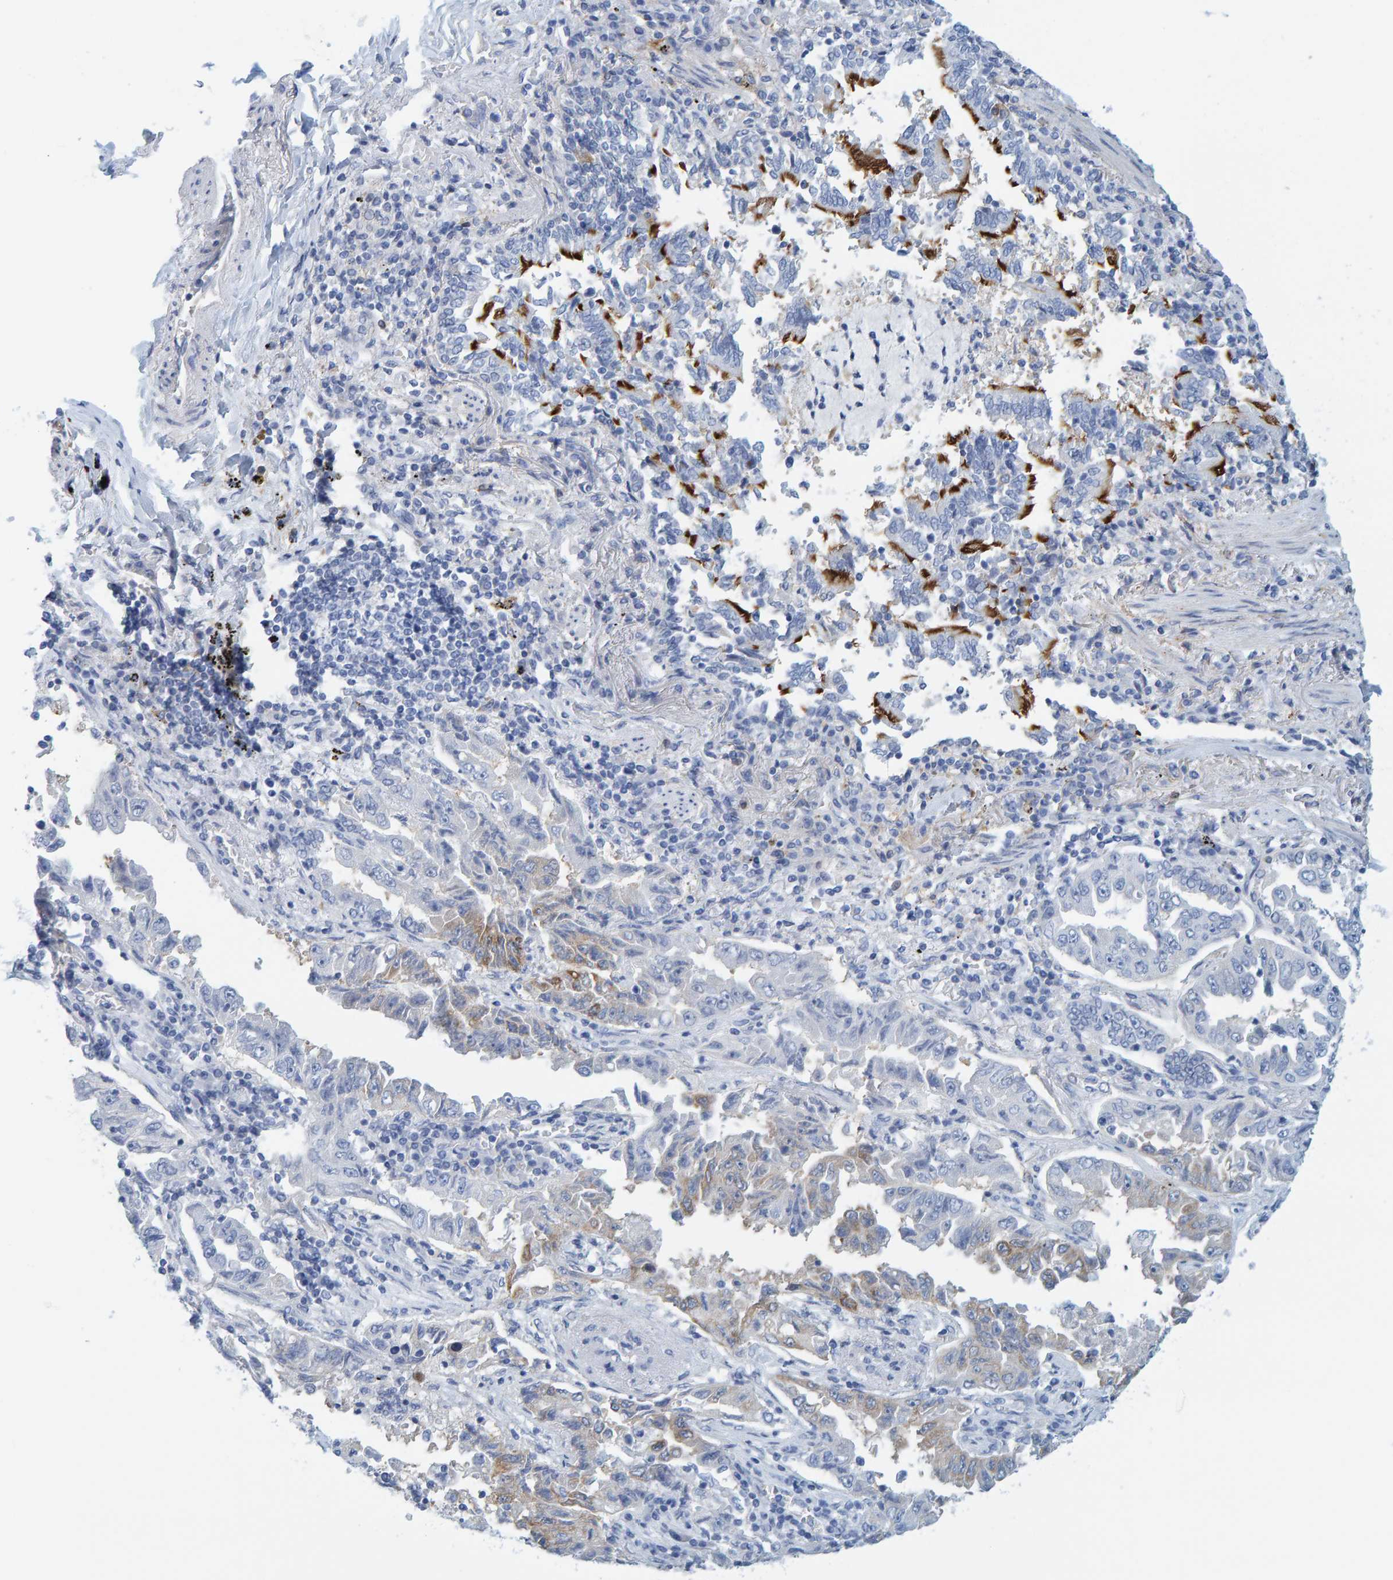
{"staining": {"intensity": "weak", "quantity": "<25%", "location": "cytoplasmic/membranous"}, "tissue": "lung cancer", "cell_type": "Tumor cells", "image_type": "cancer", "snomed": [{"axis": "morphology", "description": "Adenocarcinoma, NOS"}, {"axis": "topography", "description": "Lung"}], "caption": "IHC micrograph of neoplastic tissue: lung adenocarcinoma stained with DAB reveals no significant protein positivity in tumor cells.", "gene": "KLHL11", "patient": {"sex": "female", "age": 51}}